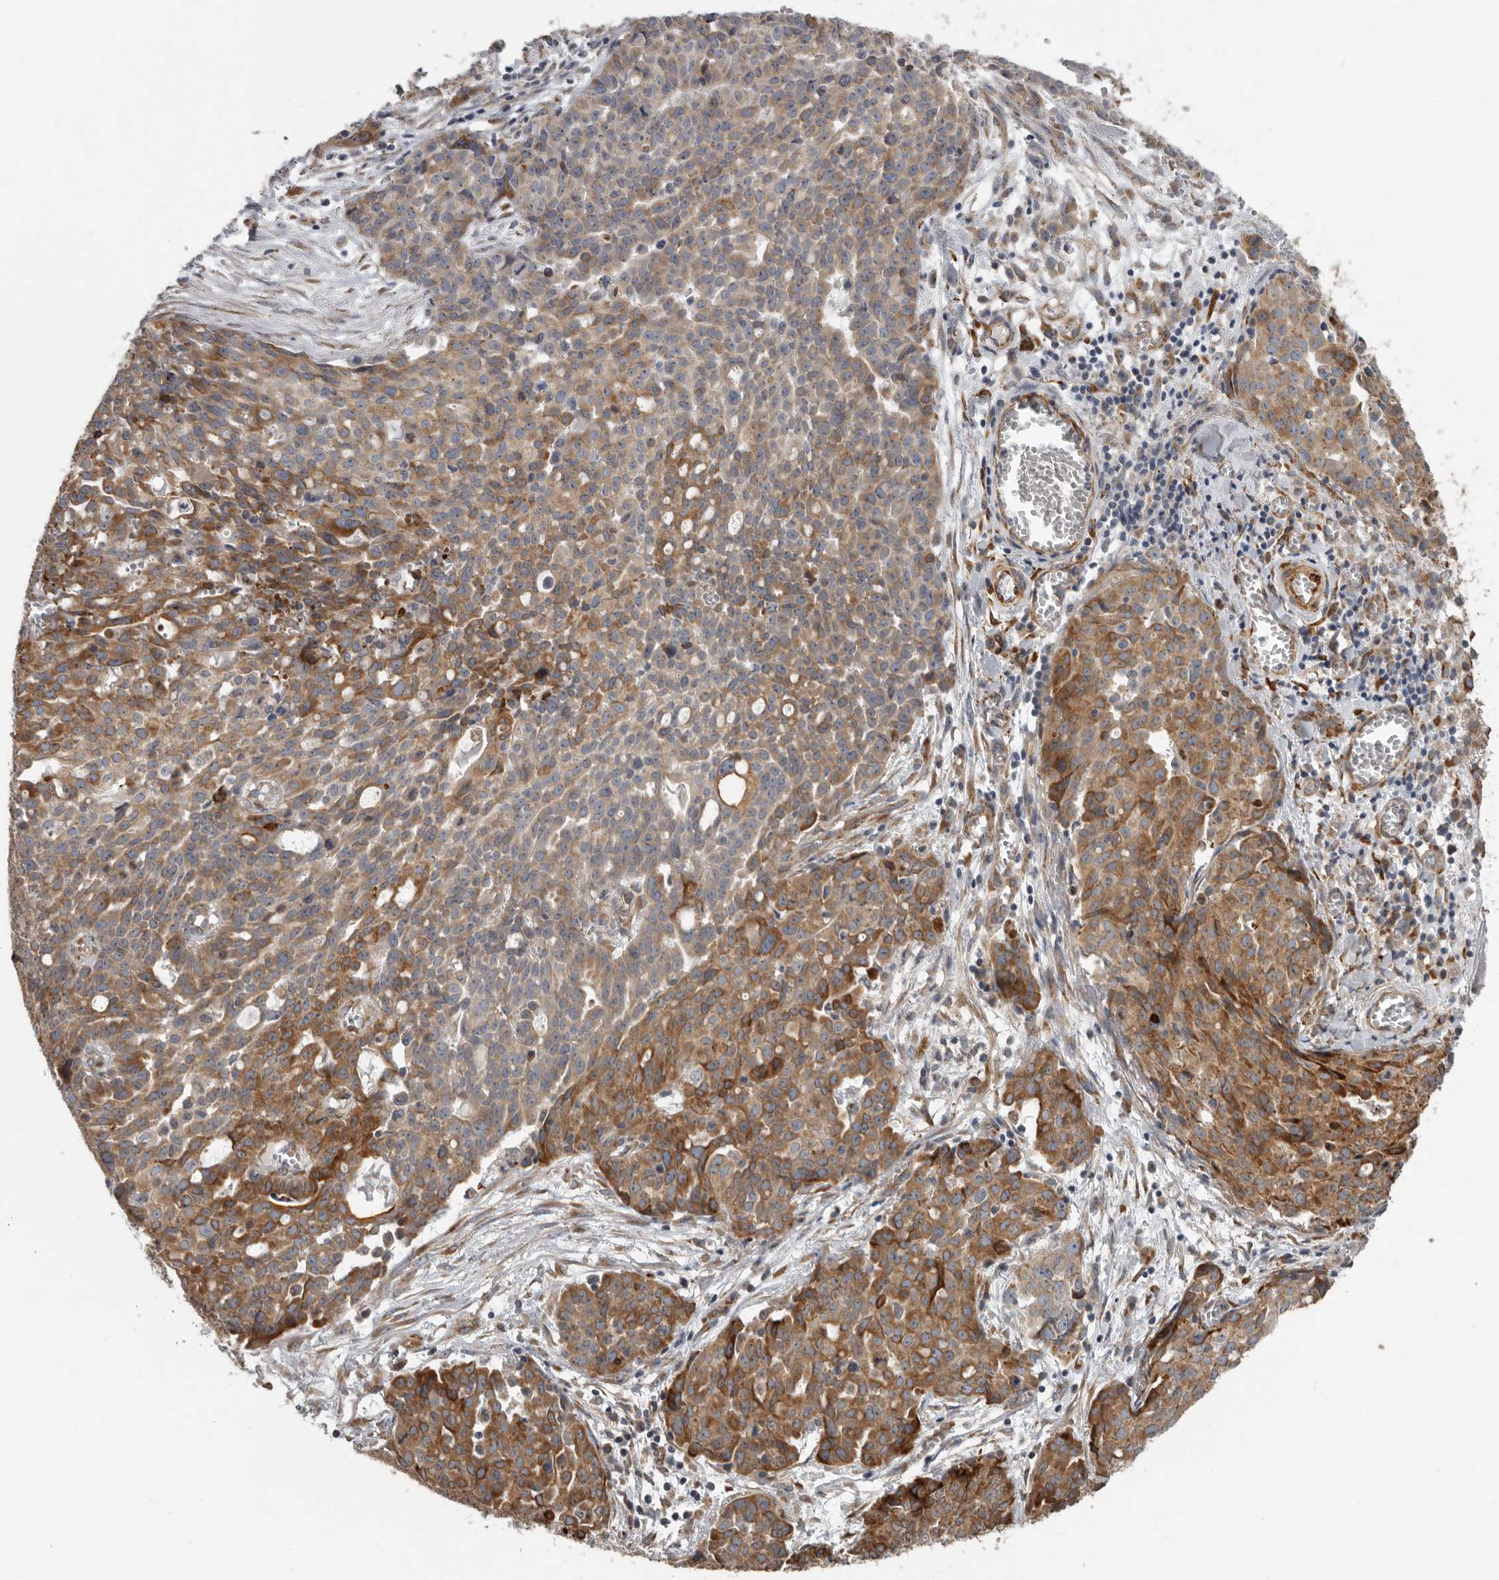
{"staining": {"intensity": "moderate", "quantity": ">75%", "location": "cytoplasmic/membranous"}, "tissue": "ovarian cancer", "cell_type": "Tumor cells", "image_type": "cancer", "snomed": [{"axis": "morphology", "description": "Cystadenocarcinoma, serous, NOS"}, {"axis": "topography", "description": "Soft tissue"}, {"axis": "topography", "description": "Ovary"}], "caption": "Protein staining of ovarian cancer tissue reveals moderate cytoplasmic/membranous positivity in about >75% of tumor cells.", "gene": "CEP350", "patient": {"sex": "female", "age": 57}}